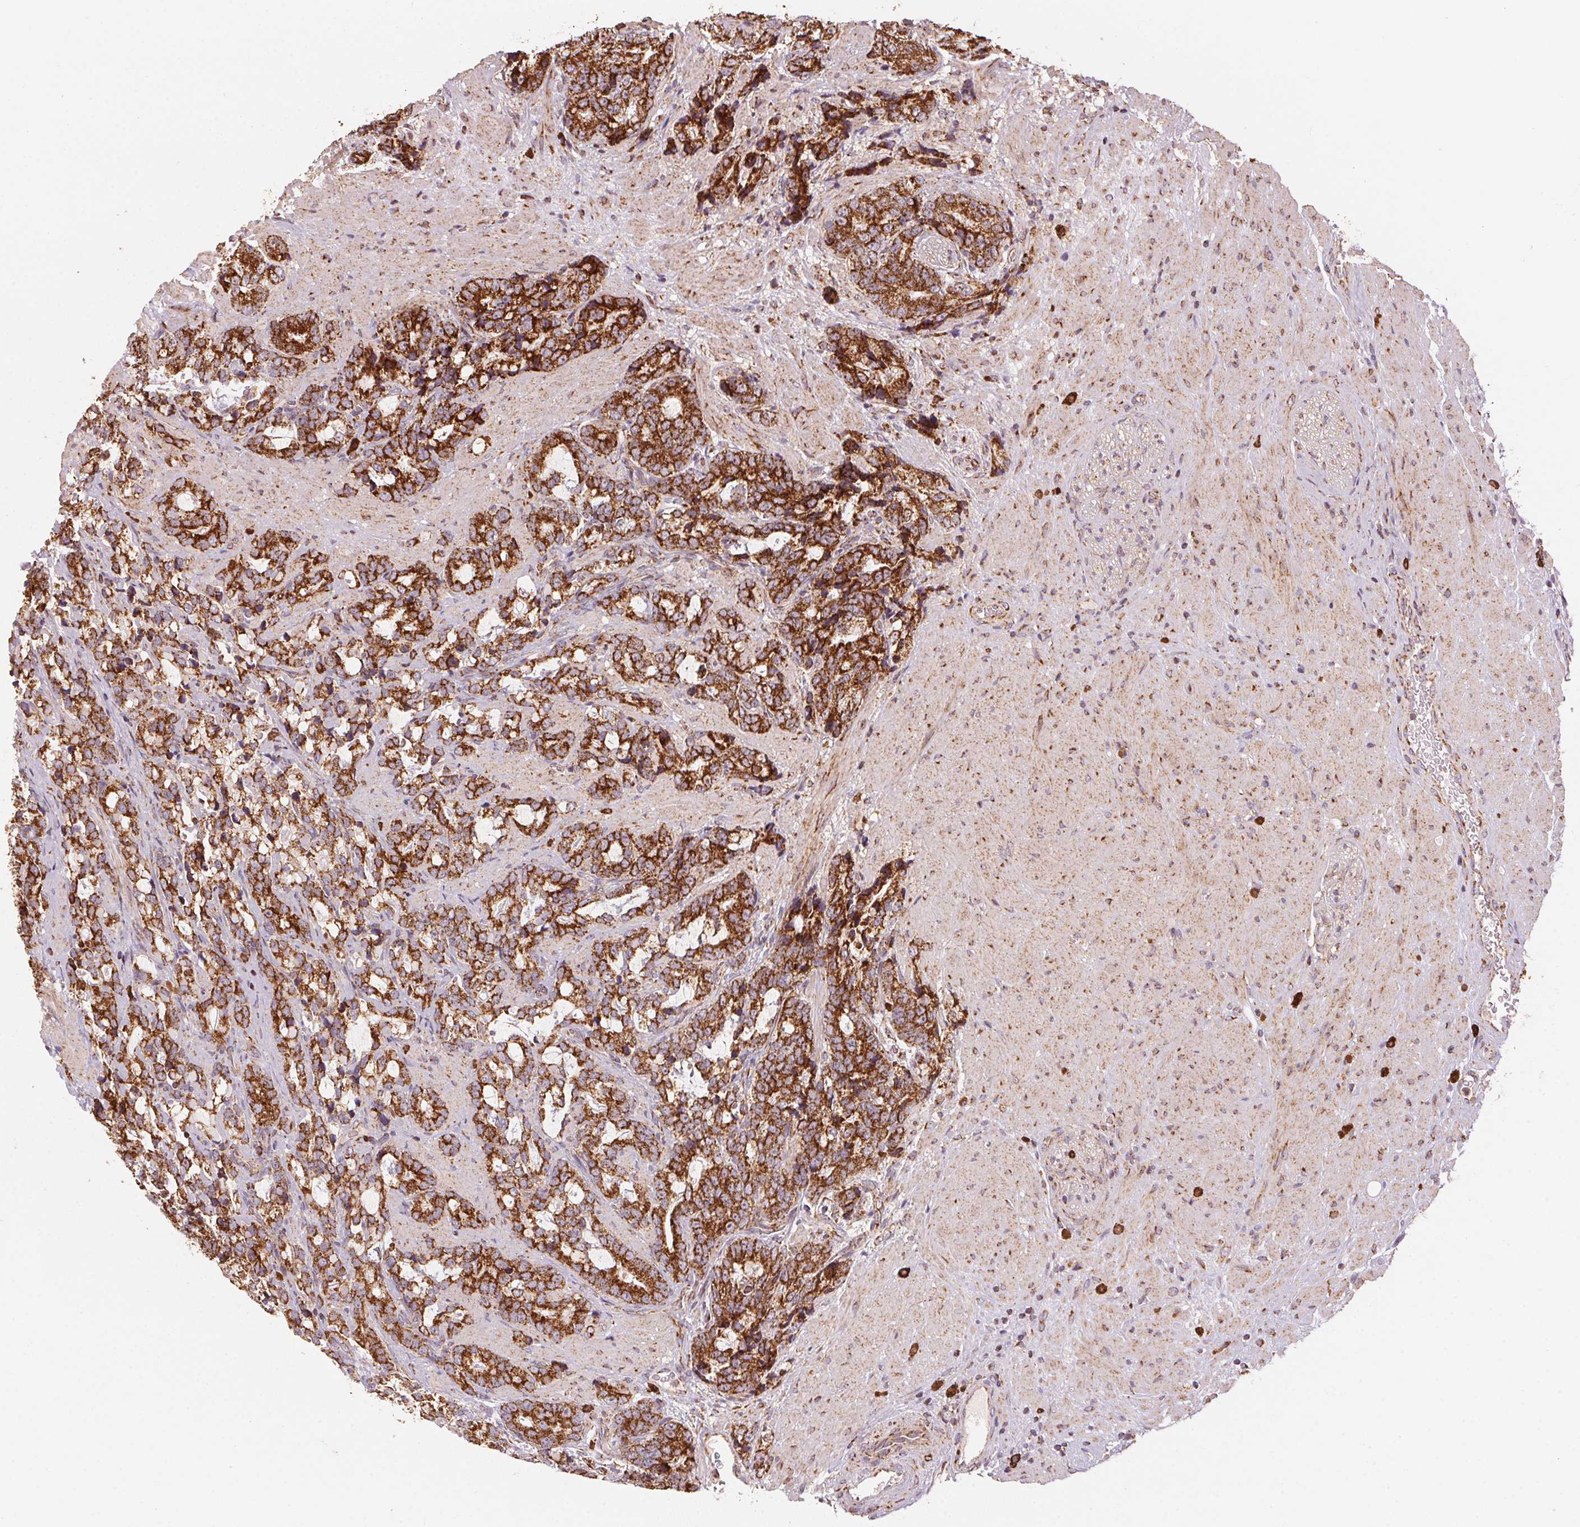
{"staining": {"intensity": "strong", "quantity": ">75%", "location": "cytoplasmic/membranous"}, "tissue": "prostate cancer", "cell_type": "Tumor cells", "image_type": "cancer", "snomed": [{"axis": "morphology", "description": "Adenocarcinoma, High grade"}, {"axis": "topography", "description": "Prostate"}], "caption": "Approximately >75% of tumor cells in prostate adenocarcinoma (high-grade) reveal strong cytoplasmic/membranous protein staining as visualized by brown immunohistochemical staining.", "gene": "TOMM70", "patient": {"sex": "male", "age": 74}}